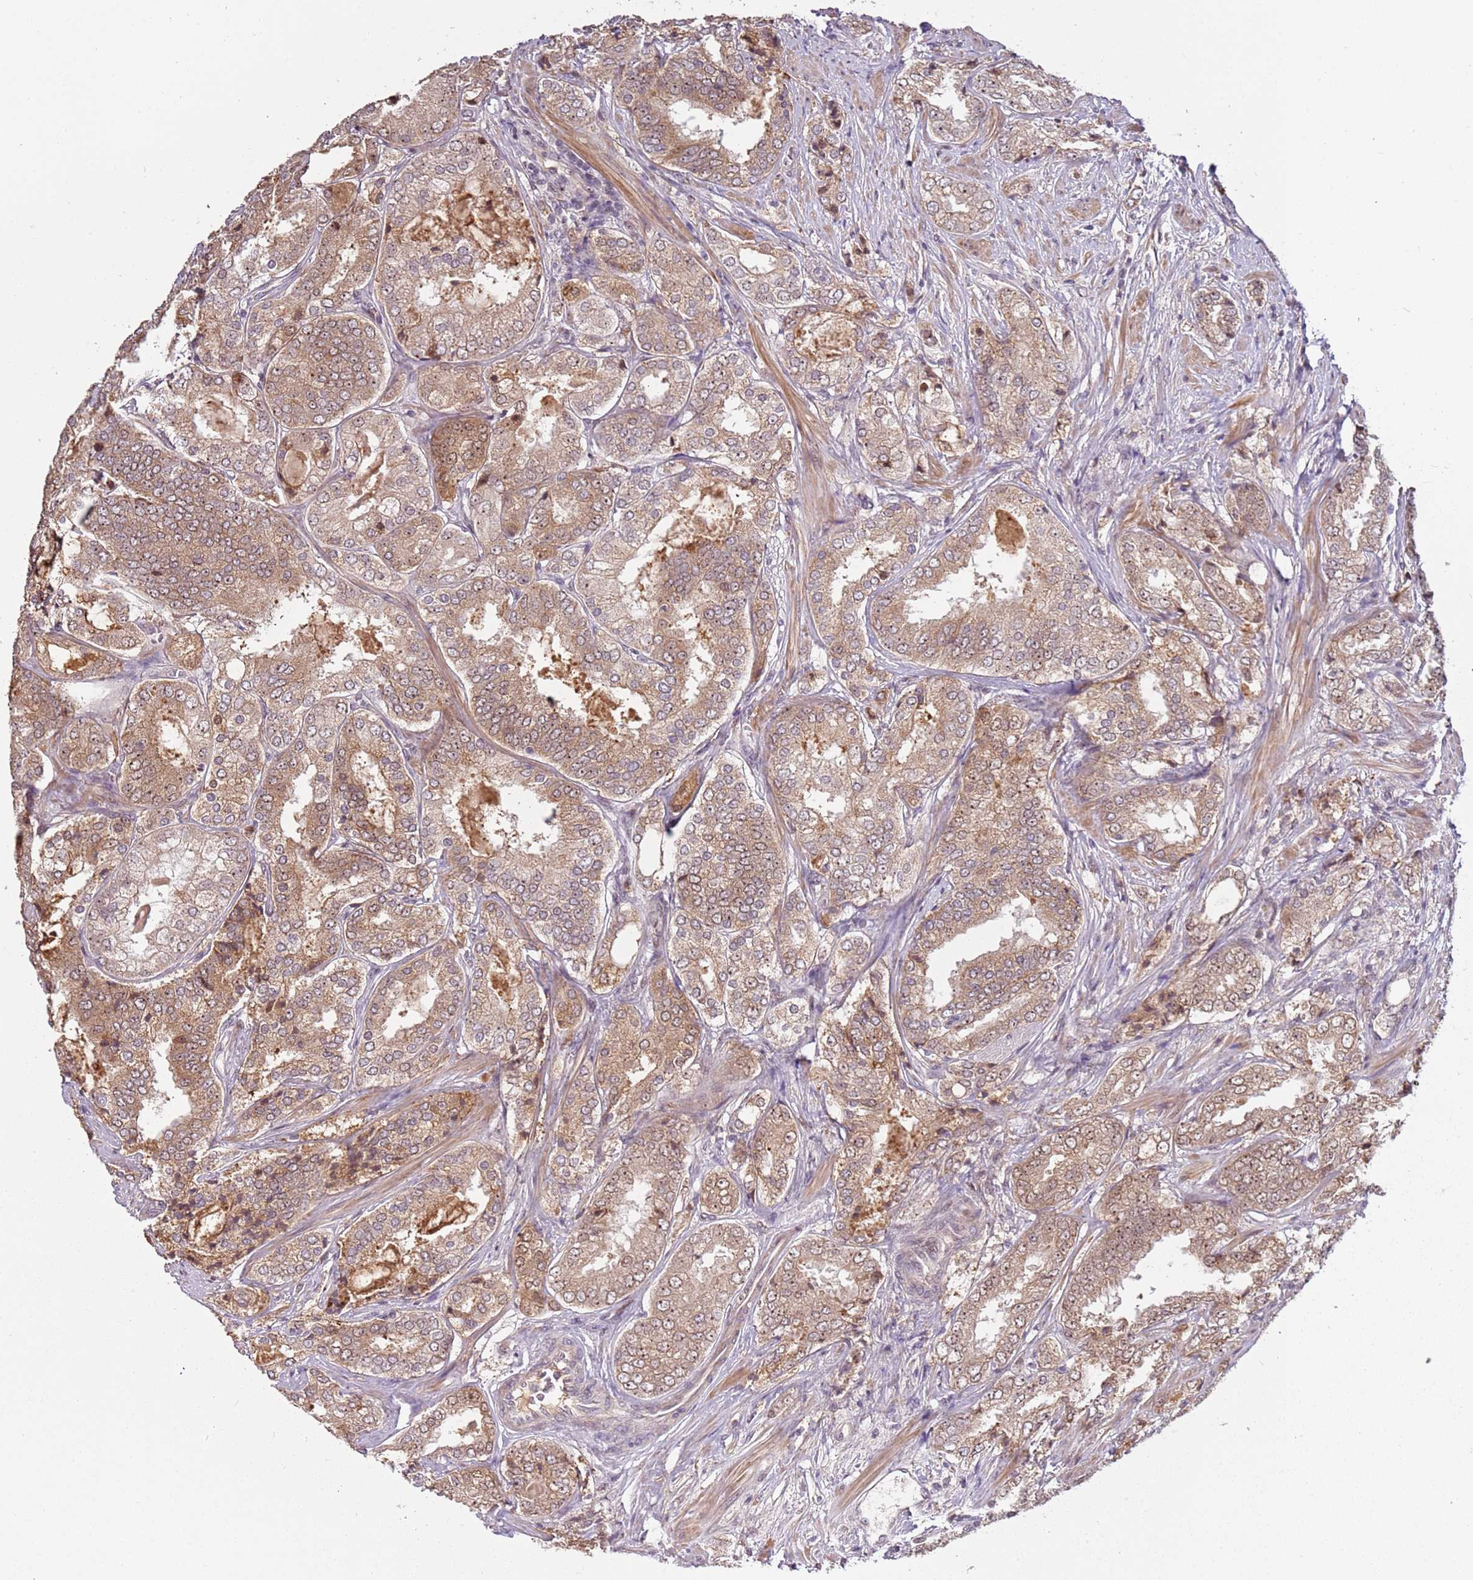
{"staining": {"intensity": "moderate", "quantity": ">75%", "location": "cytoplasmic/membranous,nuclear"}, "tissue": "prostate cancer", "cell_type": "Tumor cells", "image_type": "cancer", "snomed": [{"axis": "morphology", "description": "Adenocarcinoma, High grade"}, {"axis": "topography", "description": "Prostate"}], "caption": "Adenocarcinoma (high-grade) (prostate) tissue reveals moderate cytoplasmic/membranous and nuclear positivity in approximately >75% of tumor cells The protein of interest is stained brown, and the nuclei are stained in blue (DAB IHC with brightfield microscopy, high magnification).", "gene": "UCMA", "patient": {"sex": "male", "age": 63}}